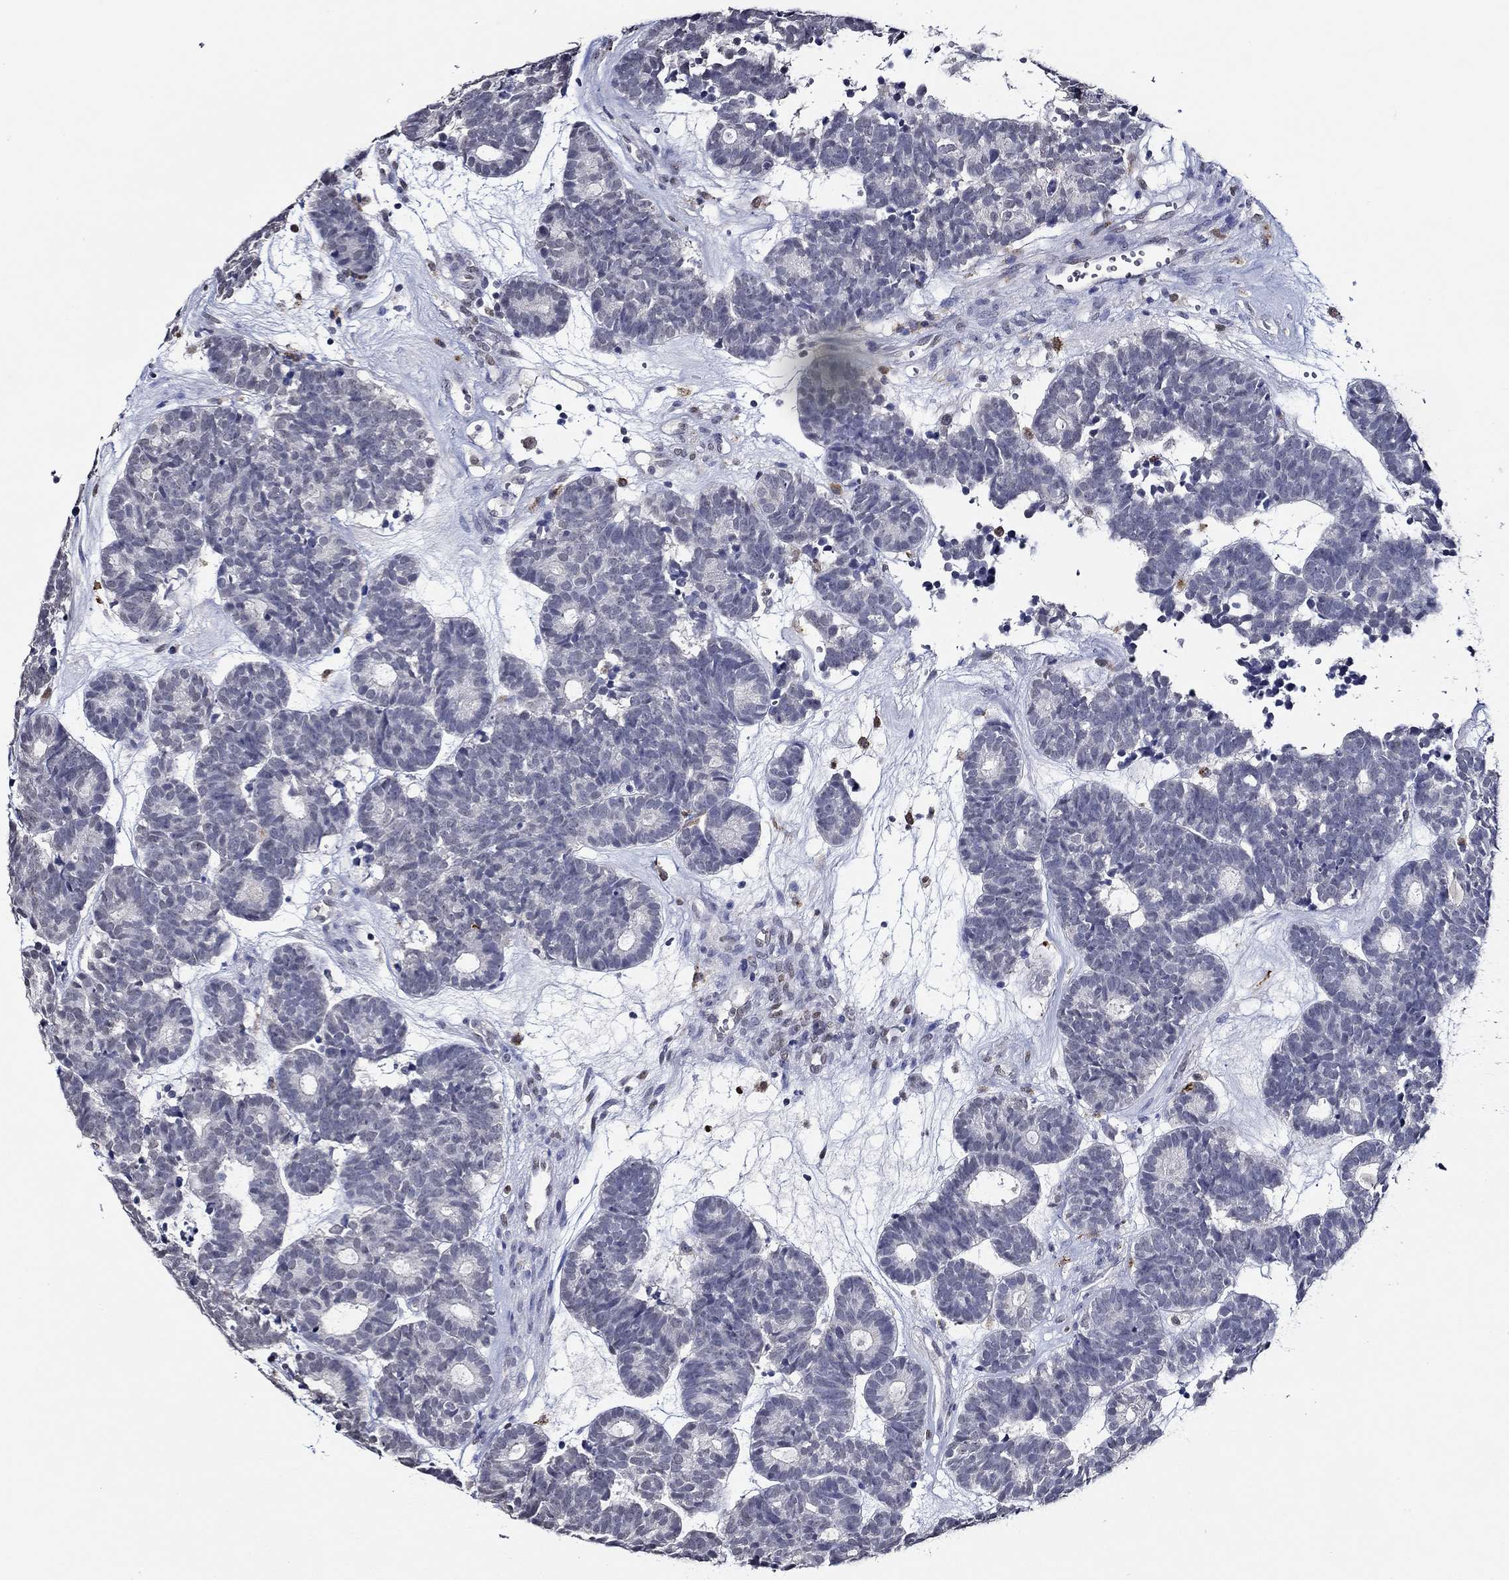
{"staining": {"intensity": "negative", "quantity": "none", "location": "none"}, "tissue": "head and neck cancer", "cell_type": "Tumor cells", "image_type": "cancer", "snomed": [{"axis": "morphology", "description": "Adenocarcinoma, NOS"}, {"axis": "topography", "description": "Head-Neck"}], "caption": "This is a image of IHC staining of adenocarcinoma (head and neck), which shows no staining in tumor cells.", "gene": "GATA2", "patient": {"sex": "female", "age": 81}}